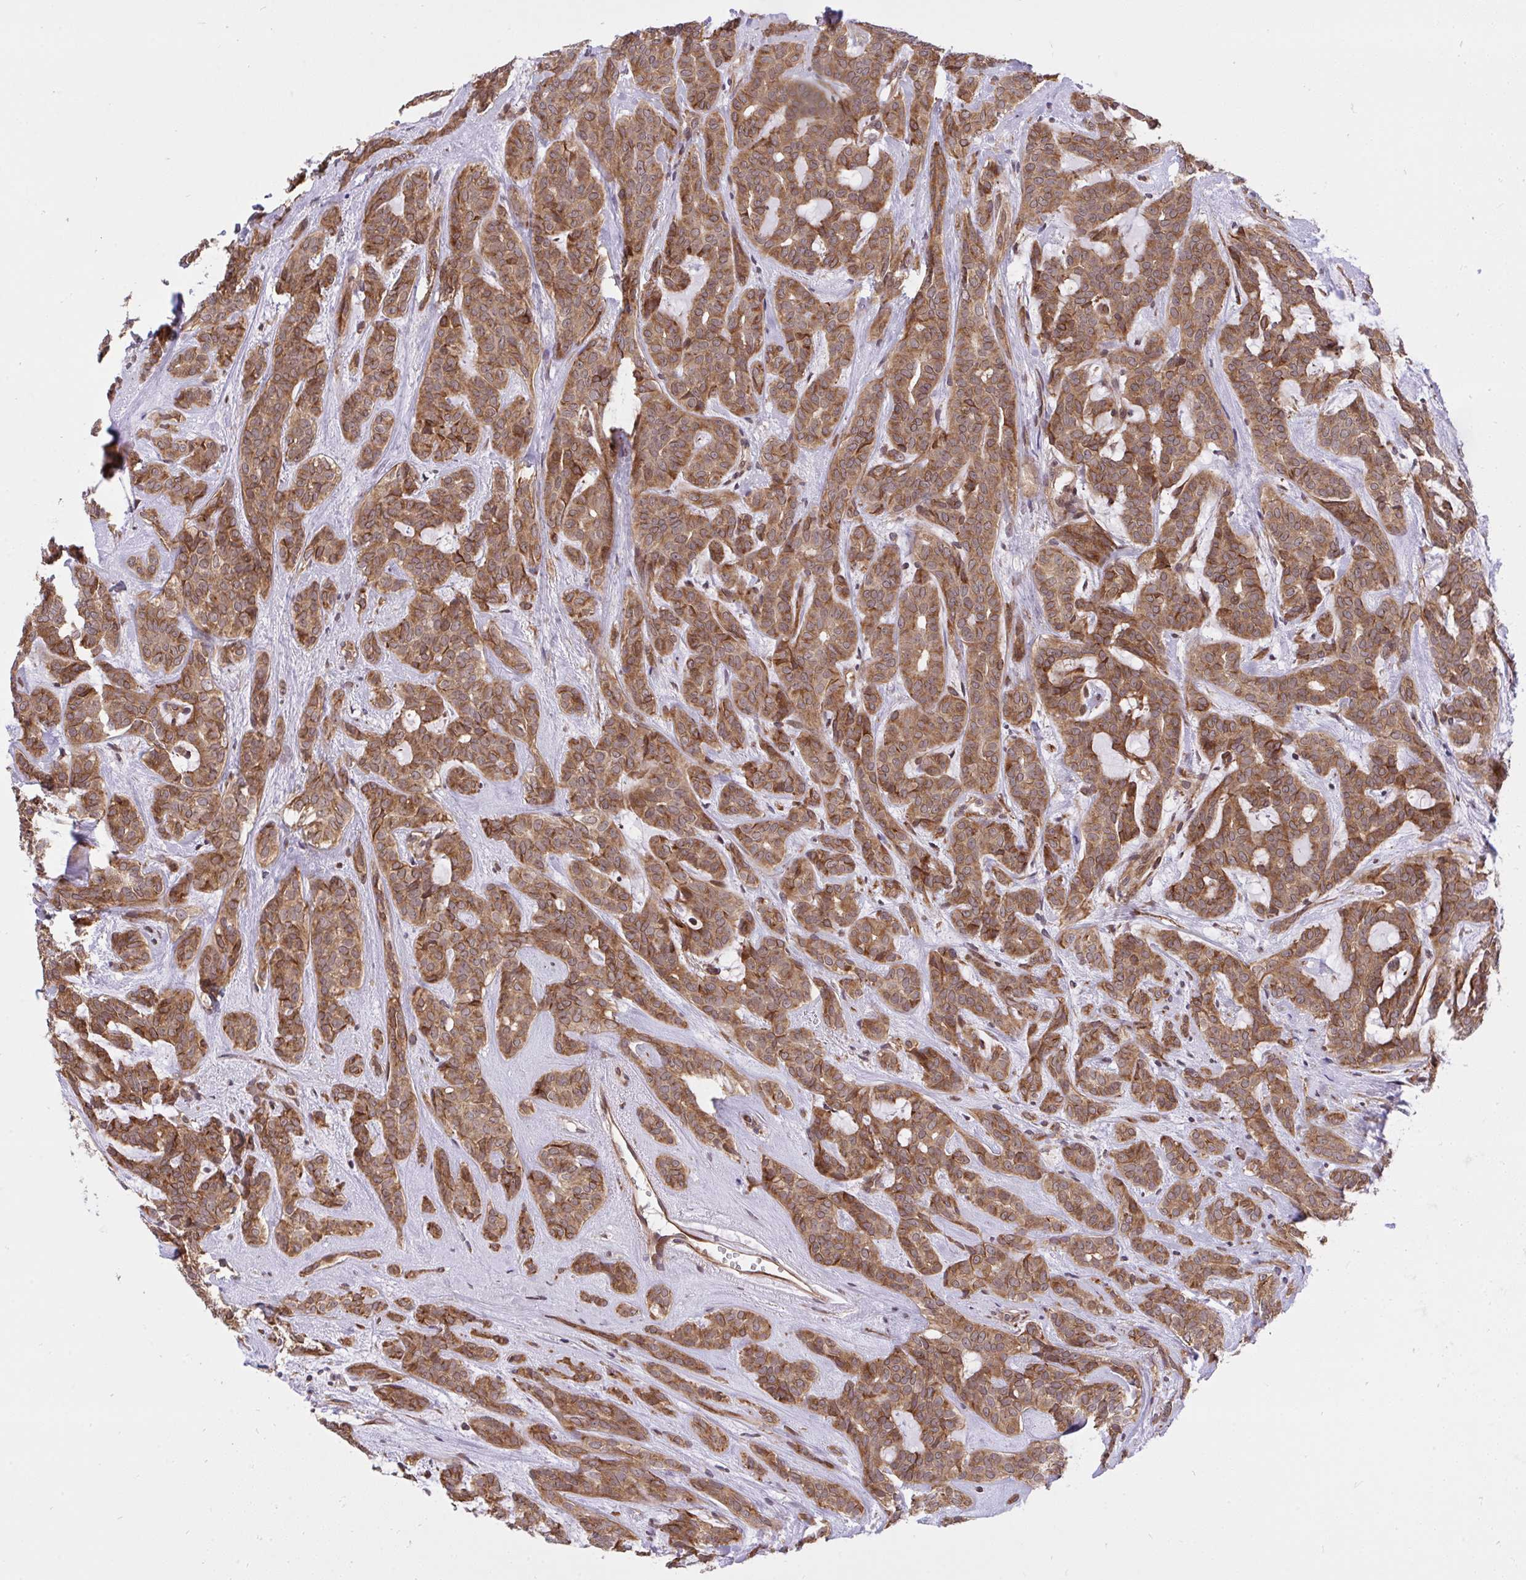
{"staining": {"intensity": "moderate", "quantity": ">75%", "location": "cytoplasmic/membranous"}, "tissue": "head and neck cancer", "cell_type": "Tumor cells", "image_type": "cancer", "snomed": [{"axis": "morphology", "description": "Adenocarcinoma, NOS"}, {"axis": "topography", "description": "Head-Neck"}], "caption": "High-magnification brightfield microscopy of head and neck cancer stained with DAB (3,3'-diaminobenzidine) (brown) and counterstained with hematoxylin (blue). tumor cells exhibit moderate cytoplasmic/membranous staining is present in about>75% of cells.", "gene": "ERI1", "patient": {"sex": "female", "age": 57}}